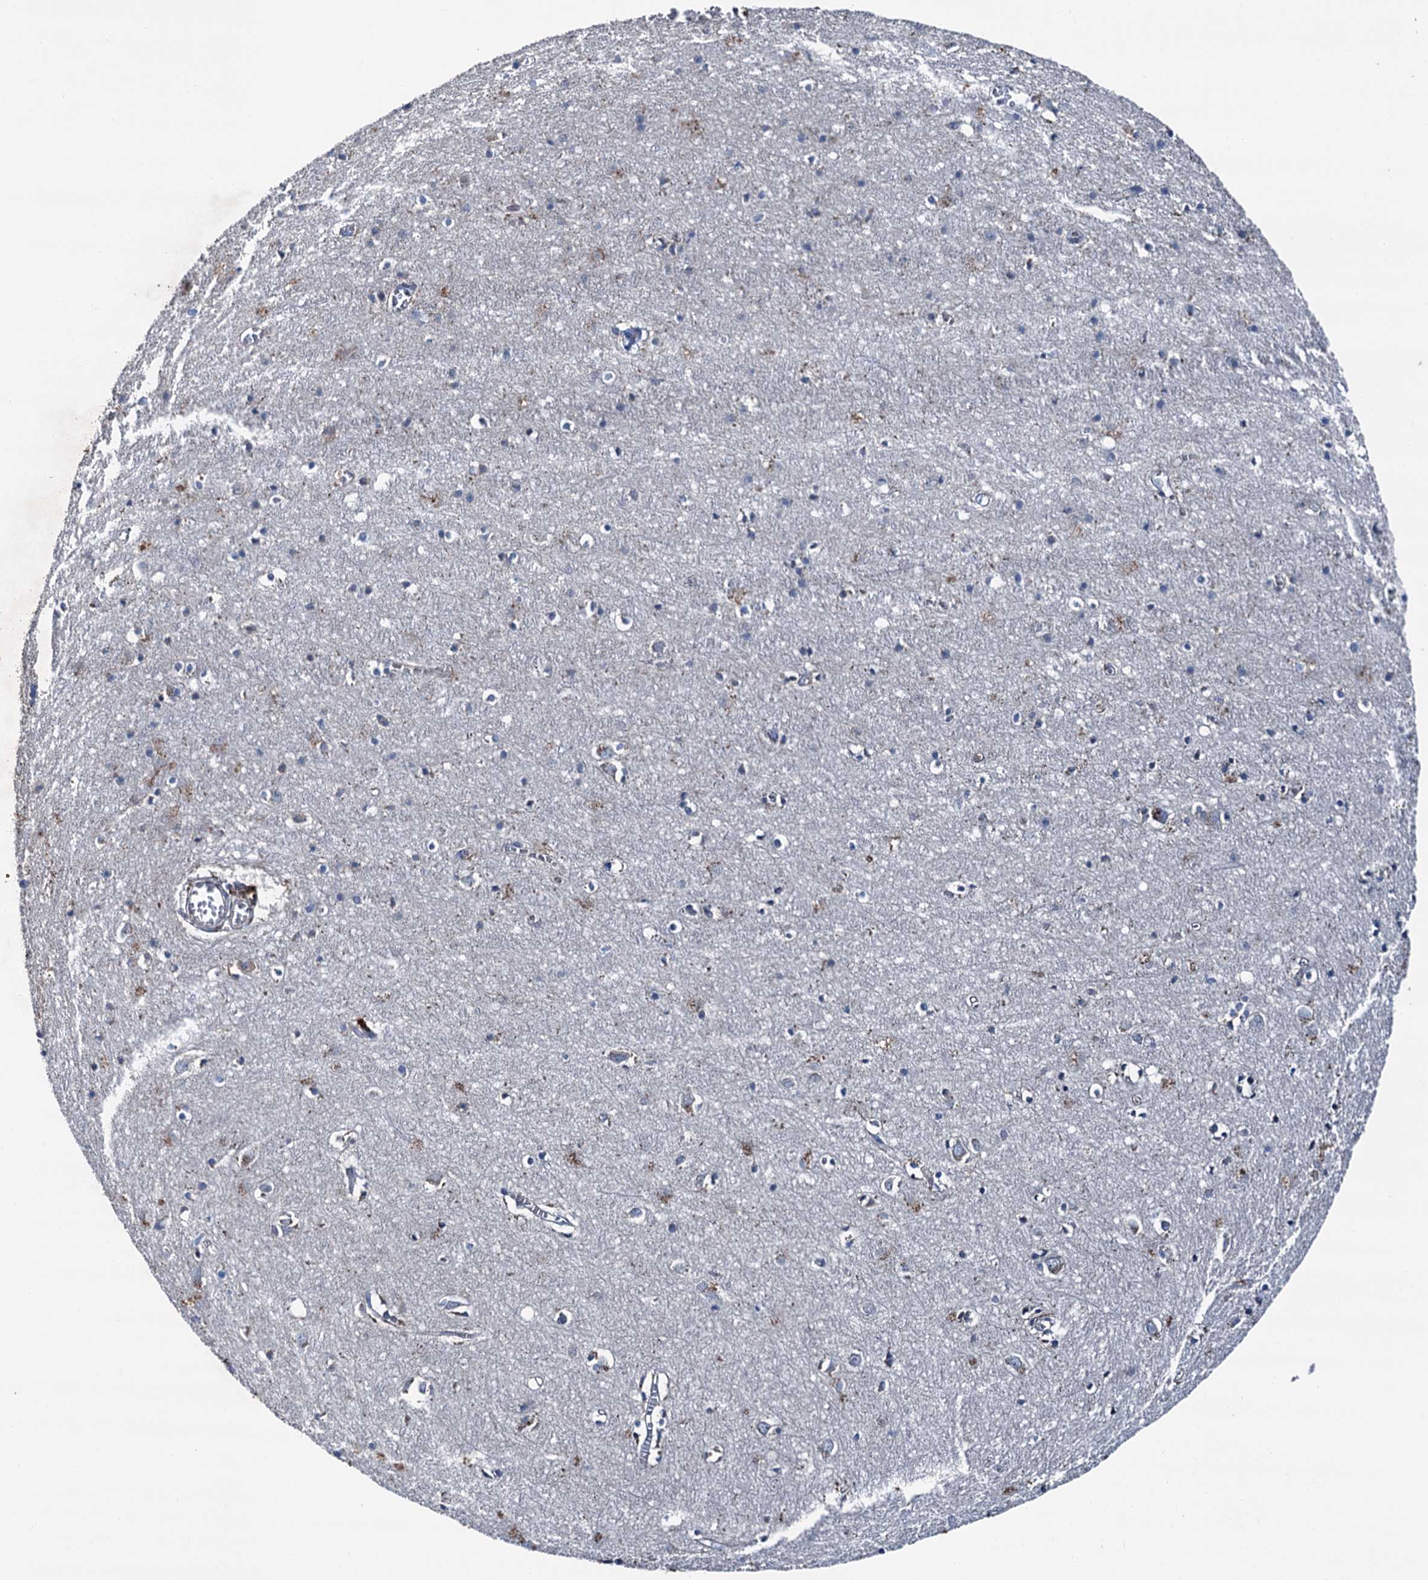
{"staining": {"intensity": "moderate", "quantity": "<25%", "location": "cytoplasmic/membranous"}, "tissue": "cerebral cortex", "cell_type": "Endothelial cells", "image_type": "normal", "snomed": [{"axis": "morphology", "description": "Normal tissue, NOS"}, {"axis": "topography", "description": "Cerebral cortex"}], "caption": "Protein staining exhibits moderate cytoplasmic/membranous positivity in about <25% of endothelial cells in normal cerebral cortex. Nuclei are stained in blue.", "gene": "RUFY1", "patient": {"sex": "female", "age": 64}}